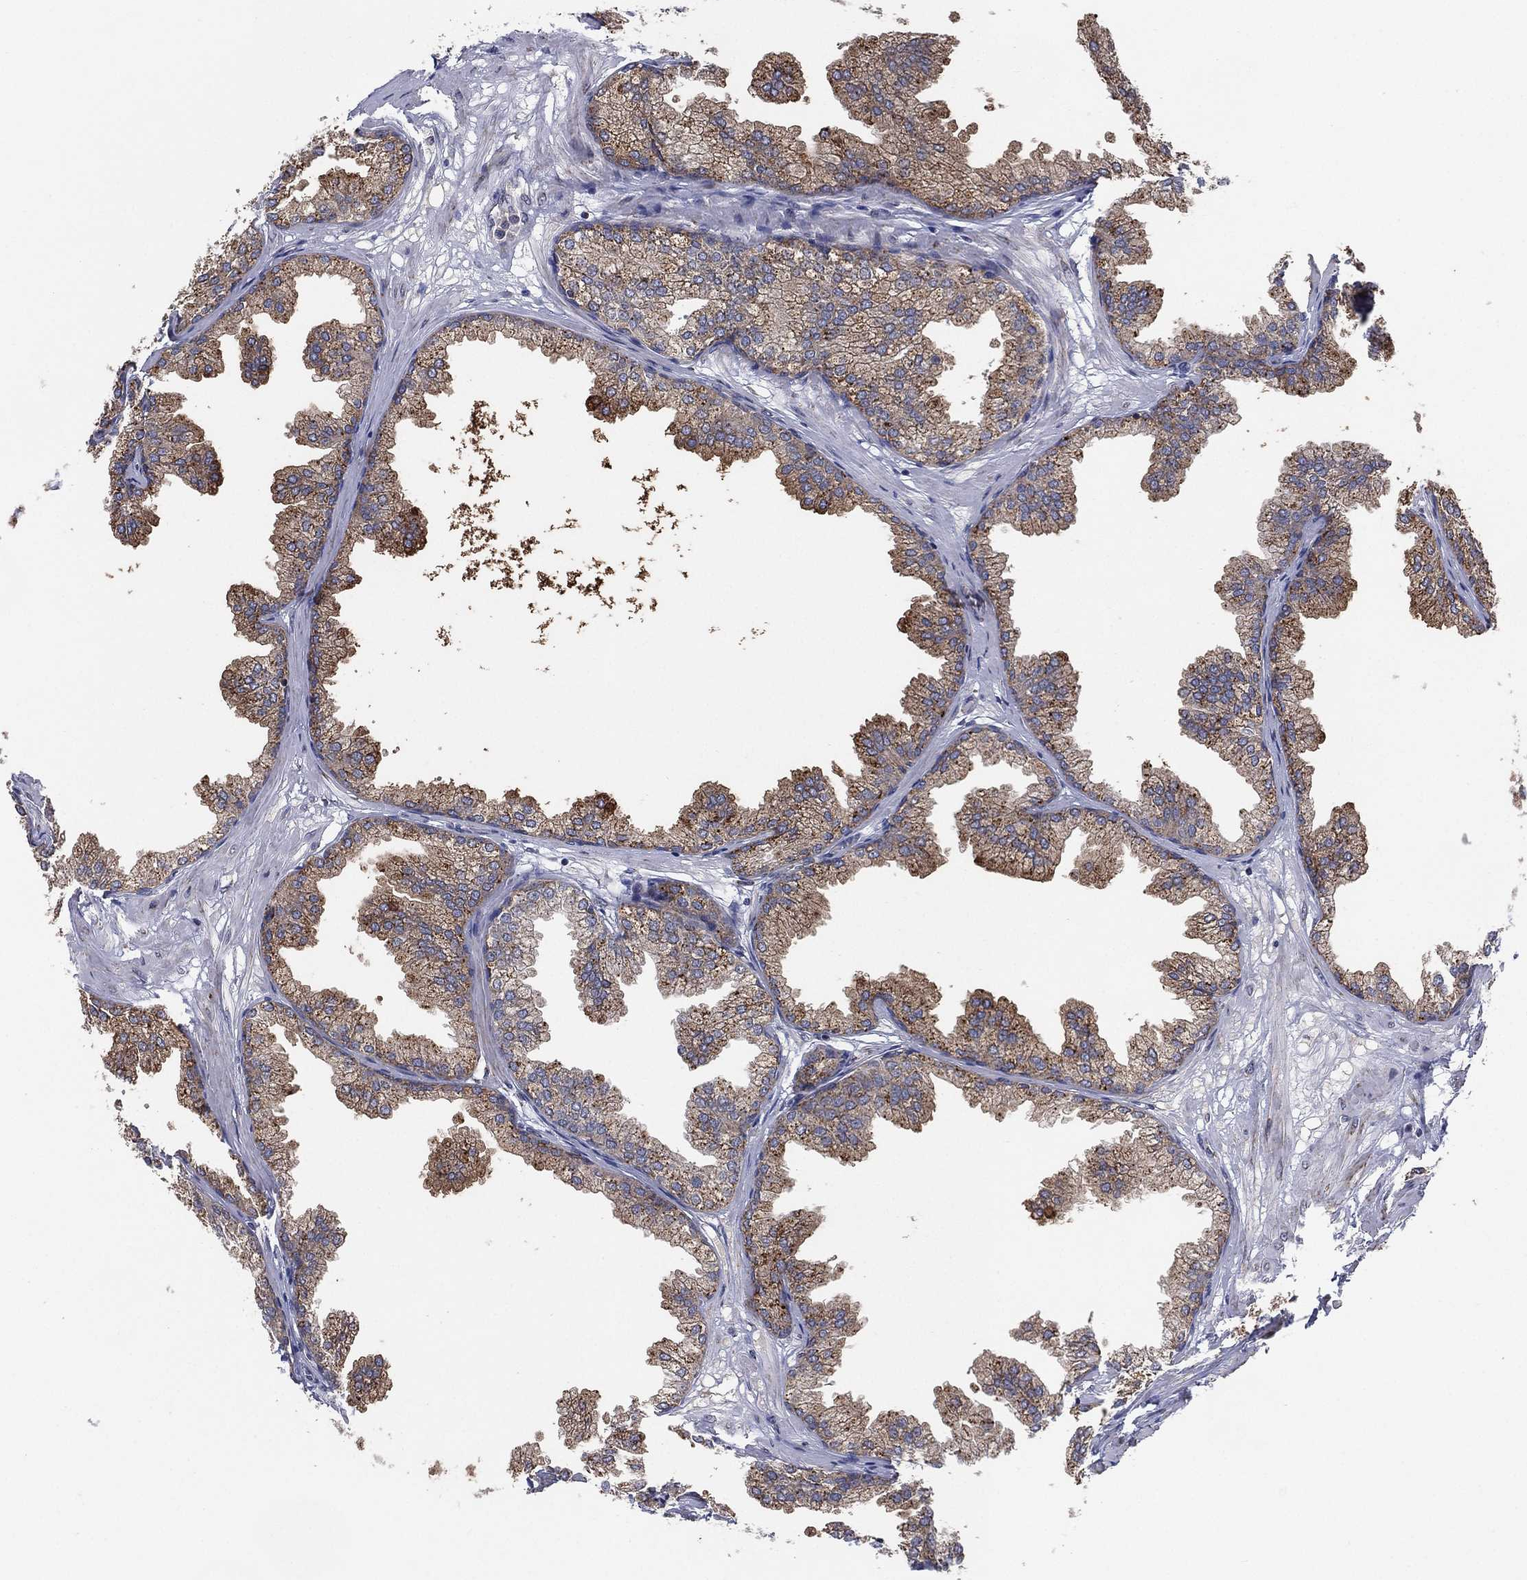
{"staining": {"intensity": "weak", "quantity": "25%-75%", "location": "cytoplasmic/membranous"}, "tissue": "prostate", "cell_type": "Glandular cells", "image_type": "normal", "snomed": [{"axis": "morphology", "description": "Normal tissue, NOS"}, {"axis": "topography", "description": "Prostate"}], "caption": "Immunohistochemistry (IHC) photomicrograph of unremarkable prostate: prostate stained using immunohistochemistry exhibits low levels of weak protein expression localized specifically in the cytoplasmic/membranous of glandular cells, appearing as a cytoplasmic/membranous brown color.", "gene": "PSMG4", "patient": {"sex": "male", "age": 37}}